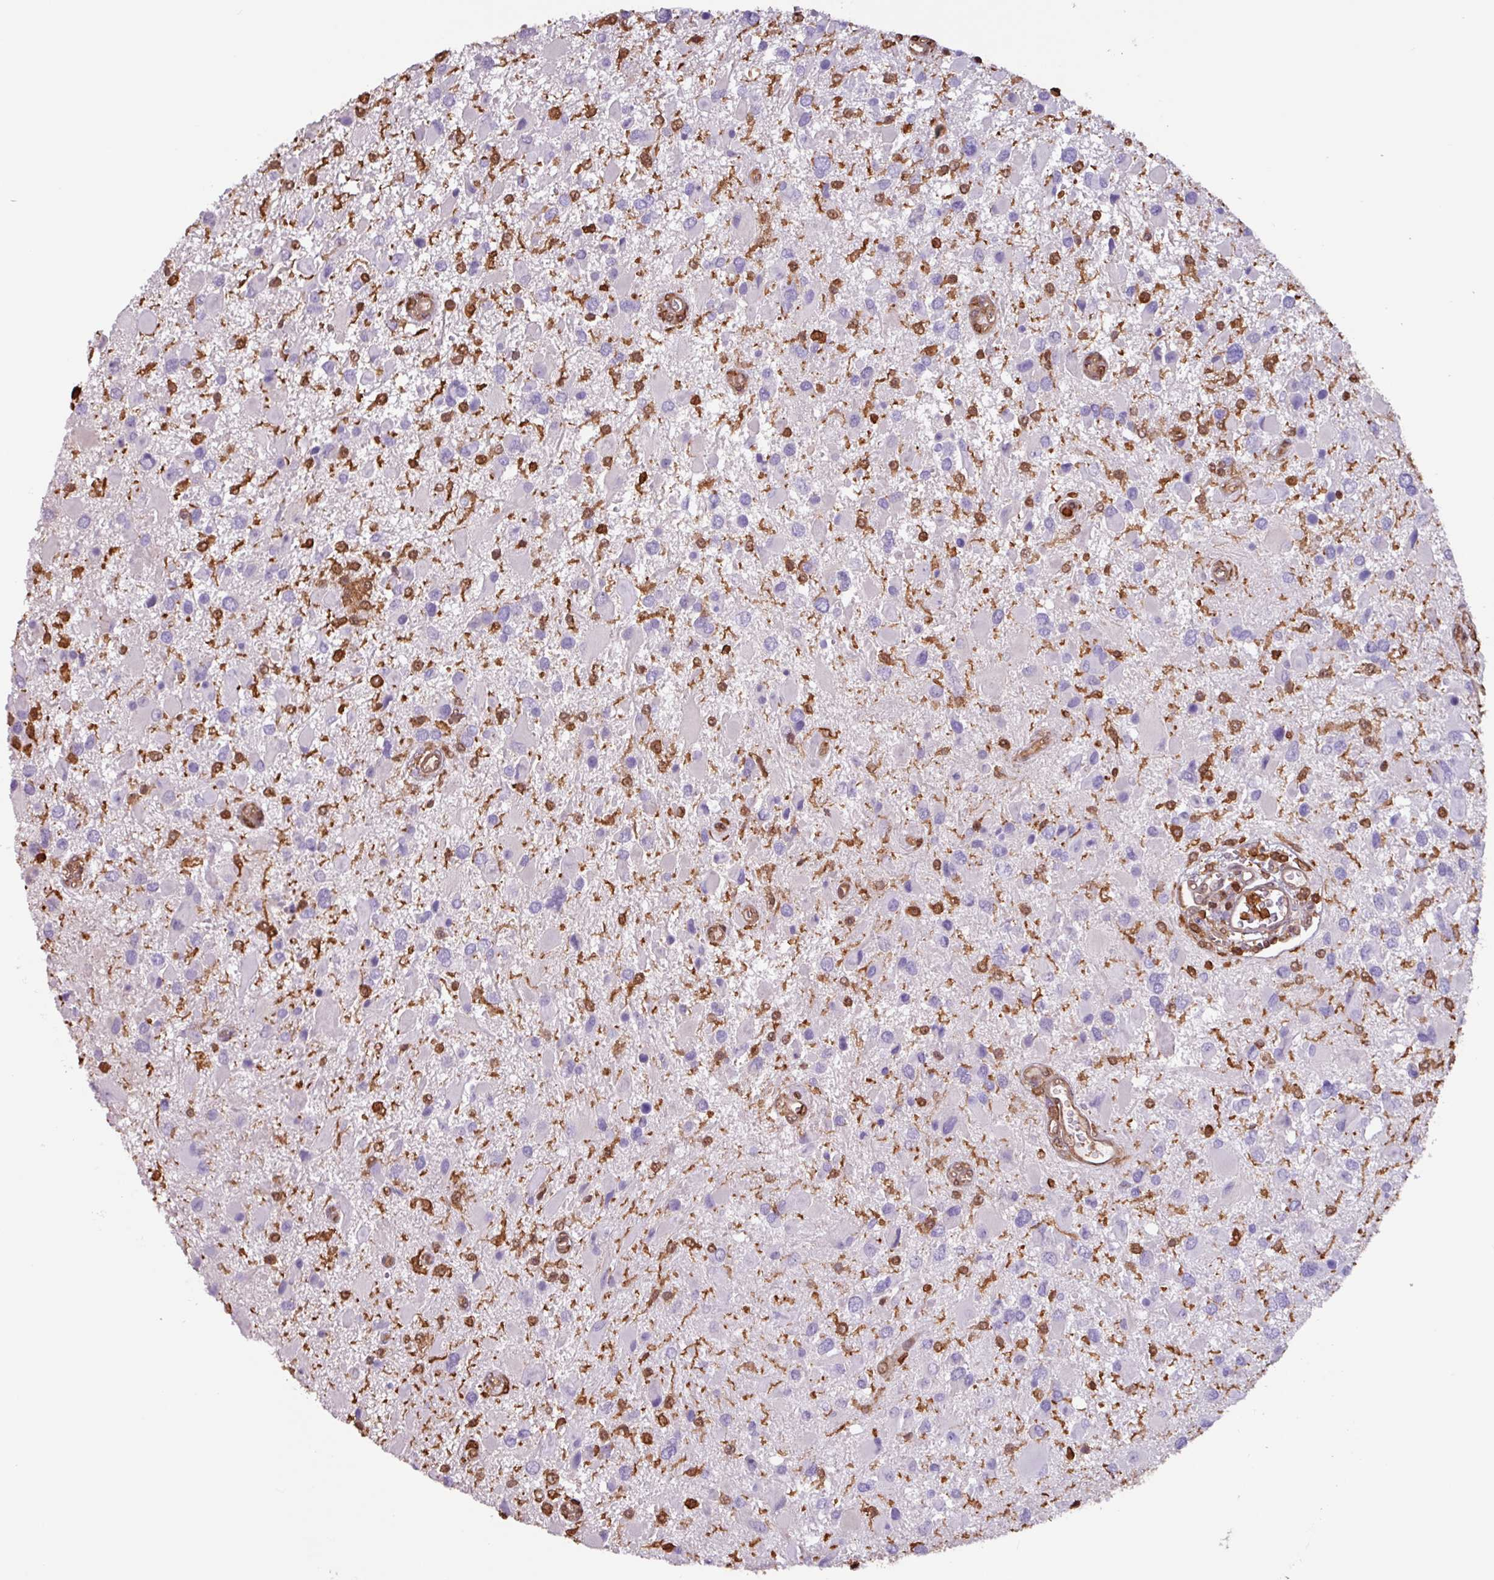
{"staining": {"intensity": "negative", "quantity": "none", "location": "none"}, "tissue": "glioma", "cell_type": "Tumor cells", "image_type": "cancer", "snomed": [{"axis": "morphology", "description": "Glioma, malignant, High grade"}, {"axis": "topography", "description": "Brain"}], "caption": "The immunohistochemistry micrograph has no significant expression in tumor cells of glioma tissue.", "gene": "ARHGDIB", "patient": {"sex": "male", "age": 53}}